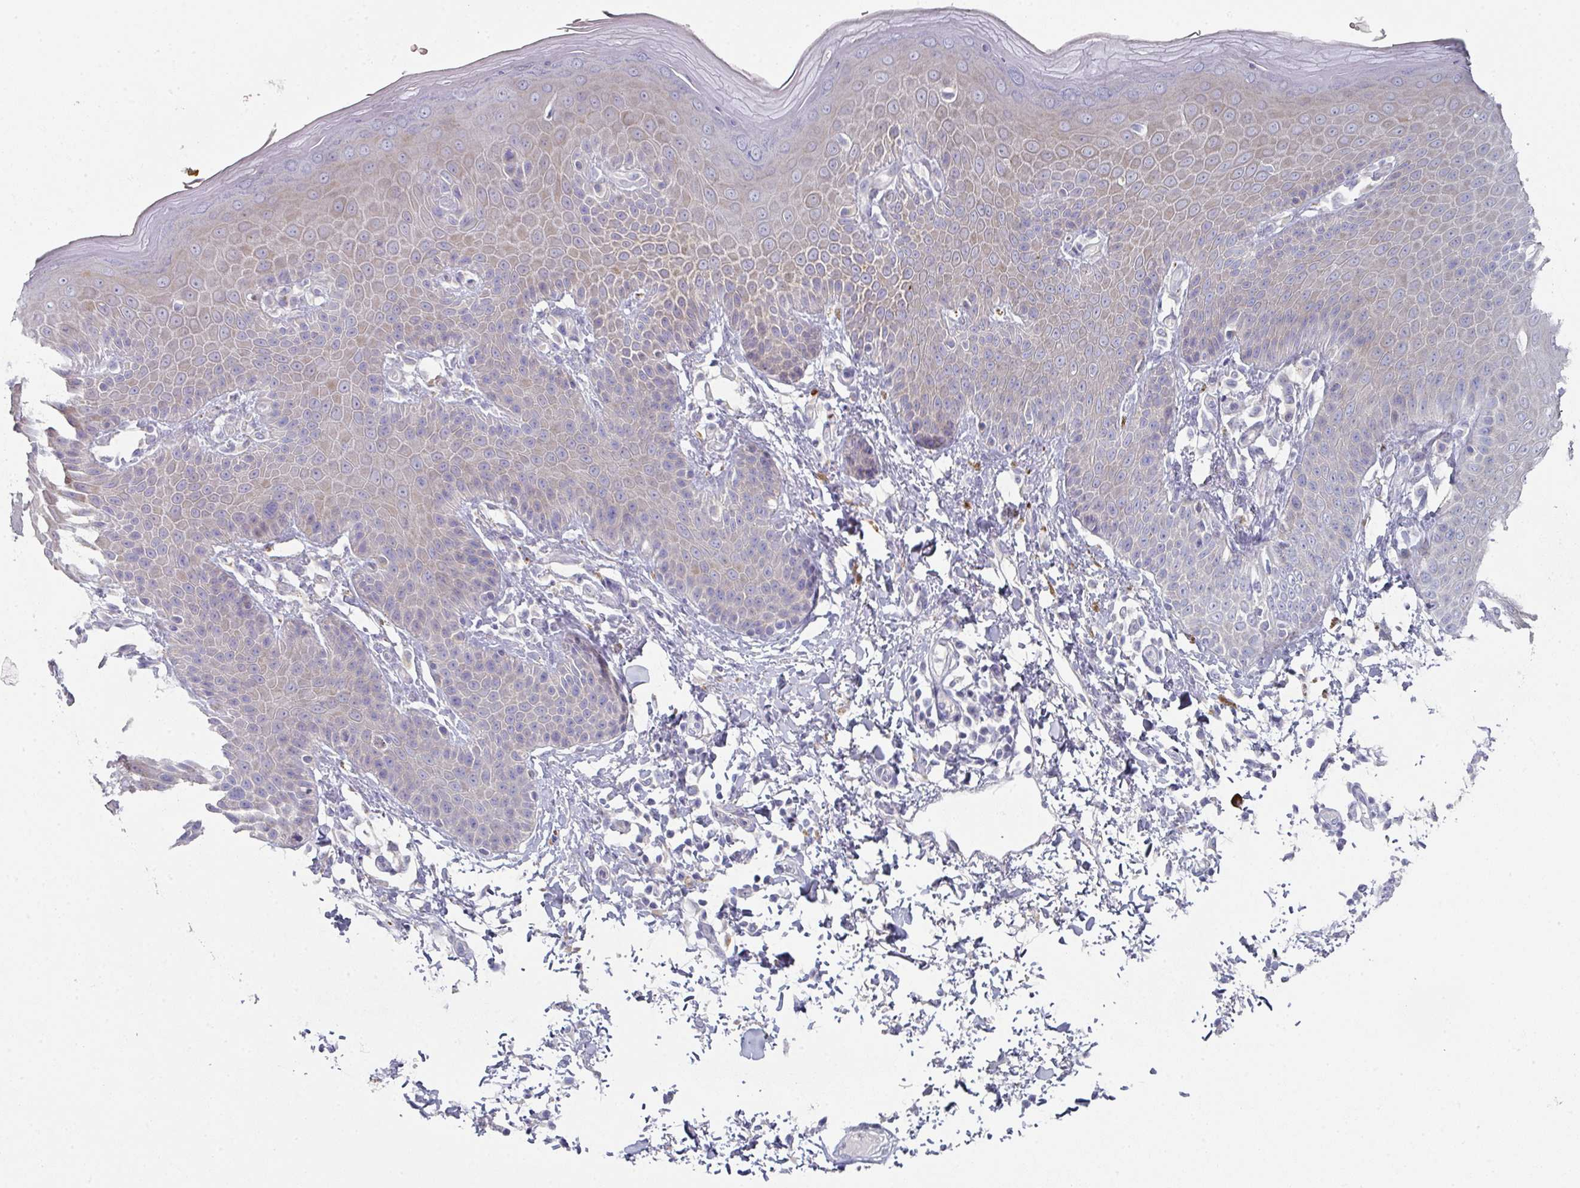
{"staining": {"intensity": "moderate", "quantity": "25%-75%", "location": "cytoplasmic/membranous"}, "tissue": "skin", "cell_type": "Epidermal cells", "image_type": "normal", "snomed": [{"axis": "morphology", "description": "Normal tissue, NOS"}, {"axis": "topography", "description": "Peripheral nerve tissue"}], "caption": "IHC photomicrograph of normal skin stained for a protein (brown), which shows medium levels of moderate cytoplasmic/membranous expression in about 25%-75% of epidermal cells.", "gene": "NT5C1A", "patient": {"sex": "male", "age": 51}}